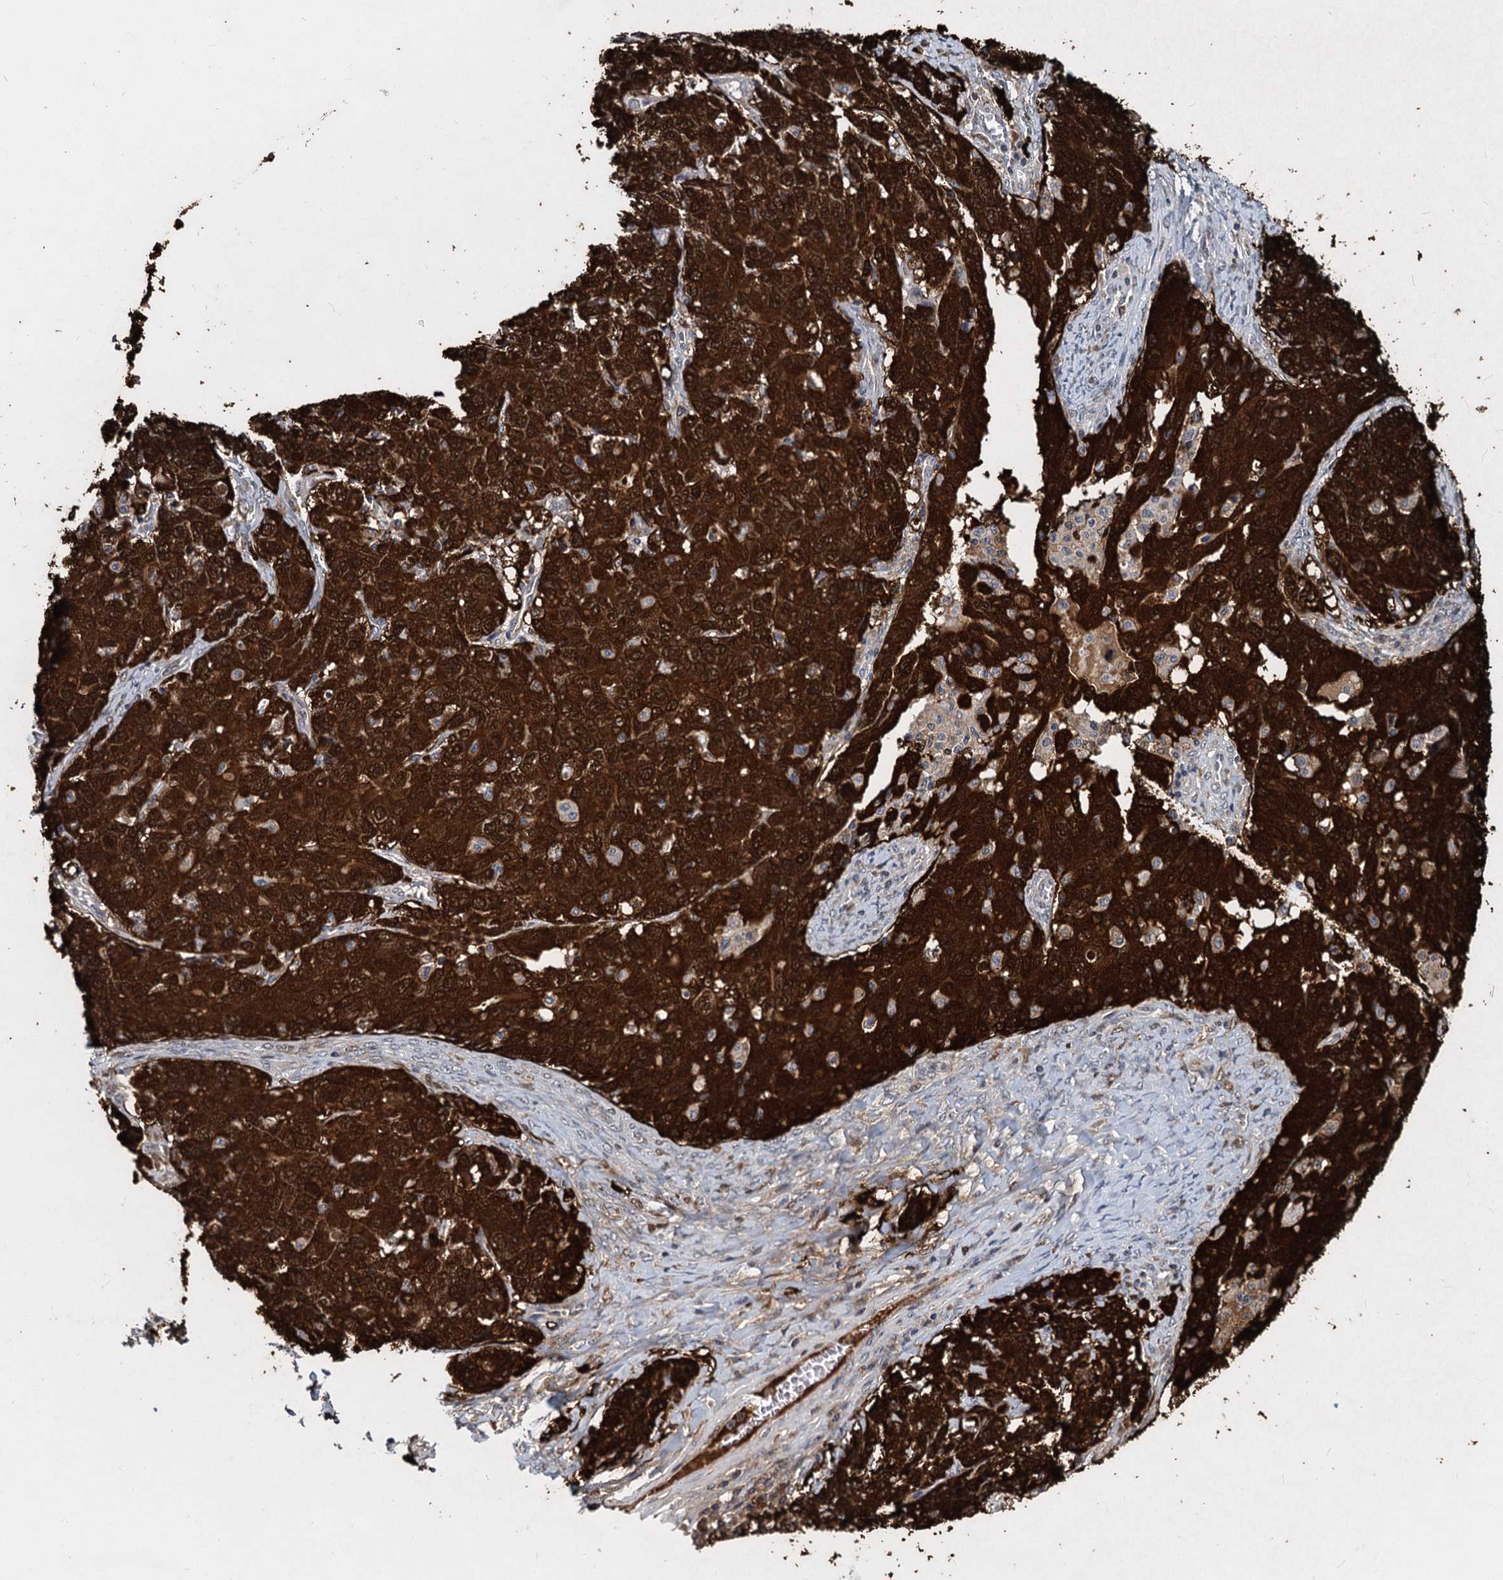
{"staining": {"intensity": "strong", "quantity": ">75%", "location": "cytoplasmic/membranous,nuclear"}, "tissue": "ovarian cancer", "cell_type": "Tumor cells", "image_type": "cancer", "snomed": [{"axis": "morphology", "description": "Carcinoma, endometroid"}, {"axis": "topography", "description": "Ovary"}], "caption": "Endometroid carcinoma (ovarian) was stained to show a protein in brown. There is high levels of strong cytoplasmic/membranous and nuclear staining in about >75% of tumor cells.", "gene": "MAGEA4", "patient": {"sex": "female", "age": 62}}